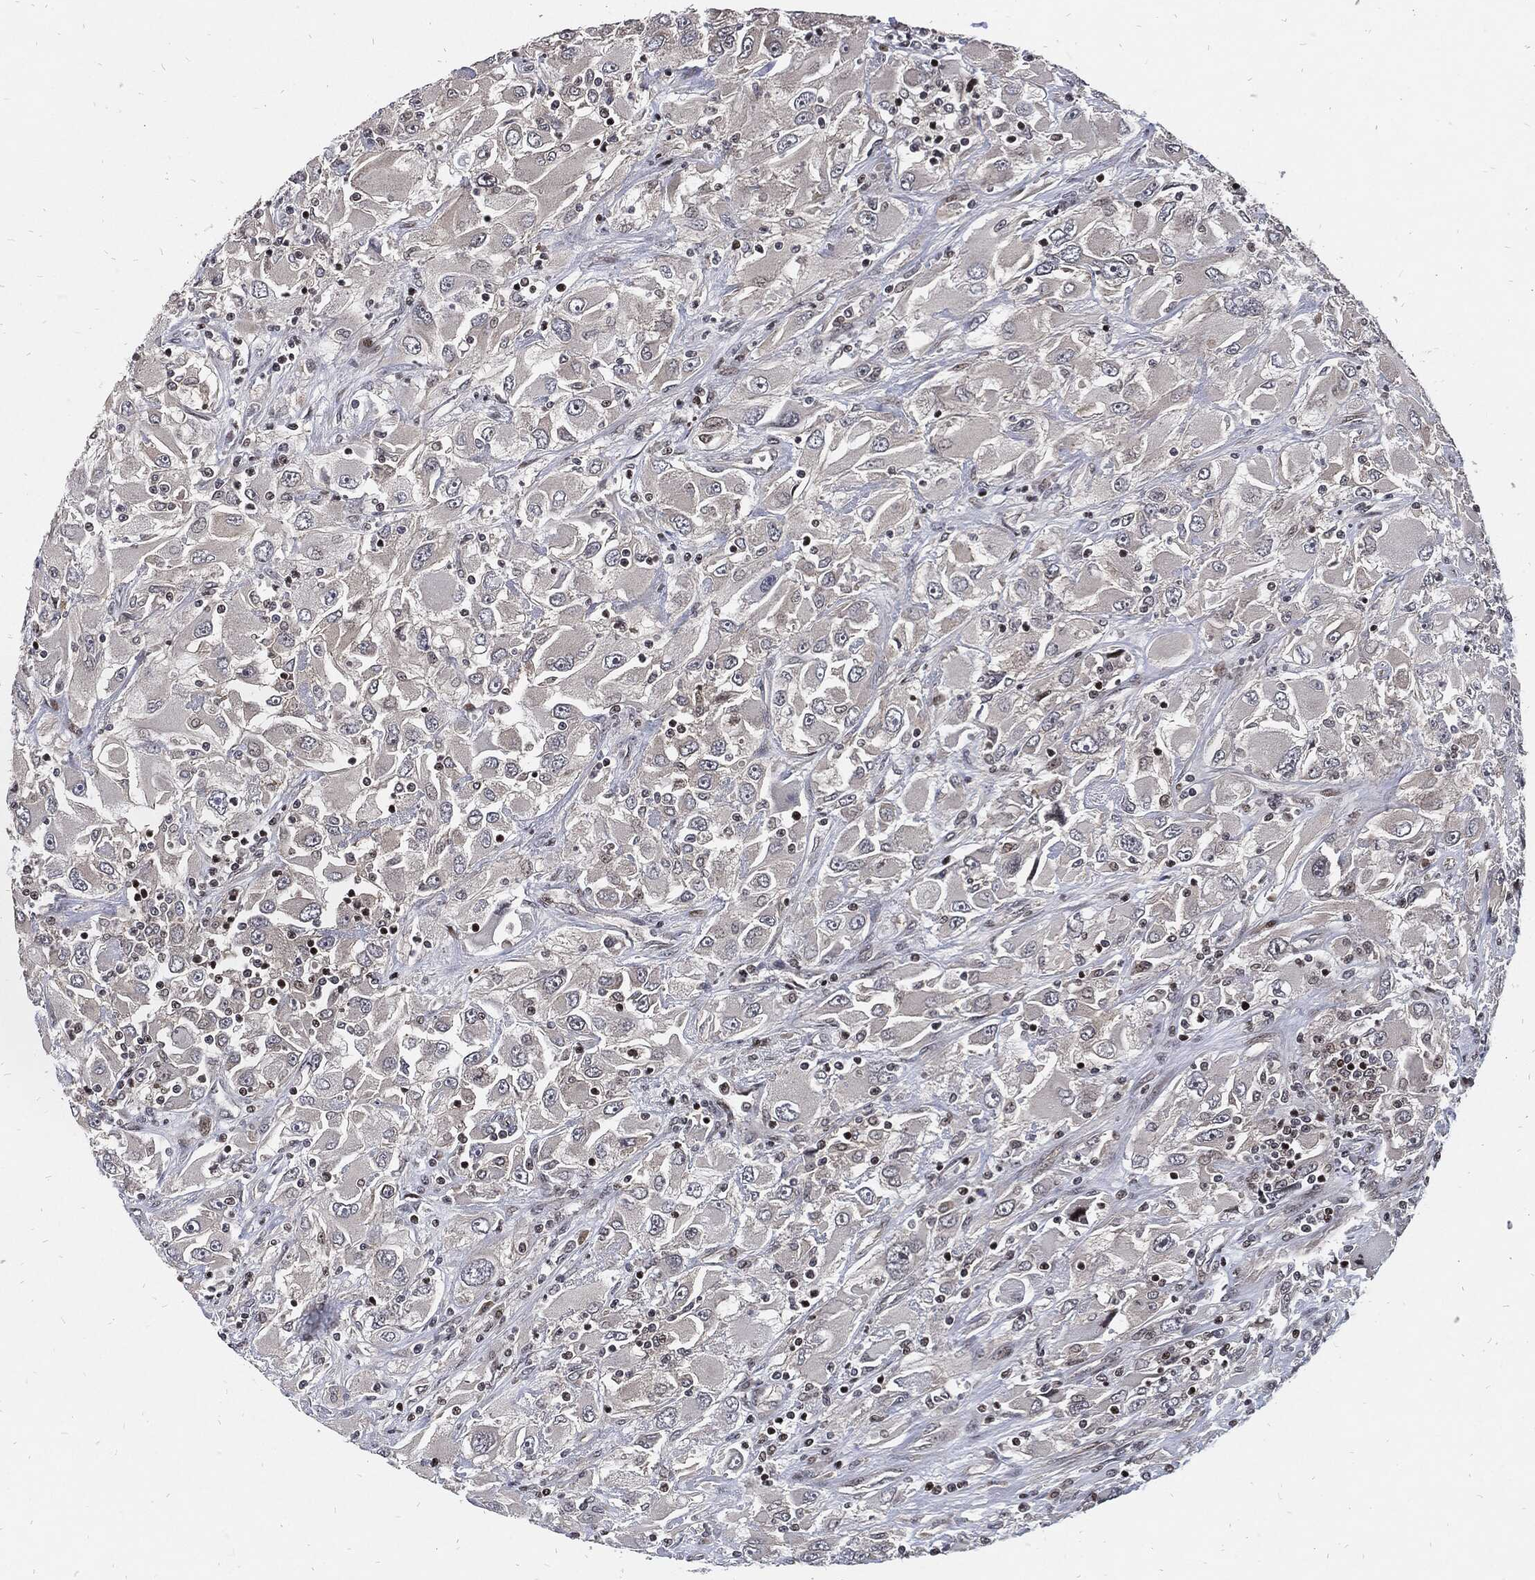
{"staining": {"intensity": "negative", "quantity": "none", "location": "none"}, "tissue": "renal cancer", "cell_type": "Tumor cells", "image_type": "cancer", "snomed": [{"axis": "morphology", "description": "Adenocarcinoma, NOS"}, {"axis": "topography", "description": "Kidney"}], "caption": "Immunohistochemistry (IHC) histopathology image of renal adenocarcinoma stained for a protein (brown), which shows no expression in tumor cells.", "gene": "ZNF775", "patient": {"sex": "female", "age": 52}}